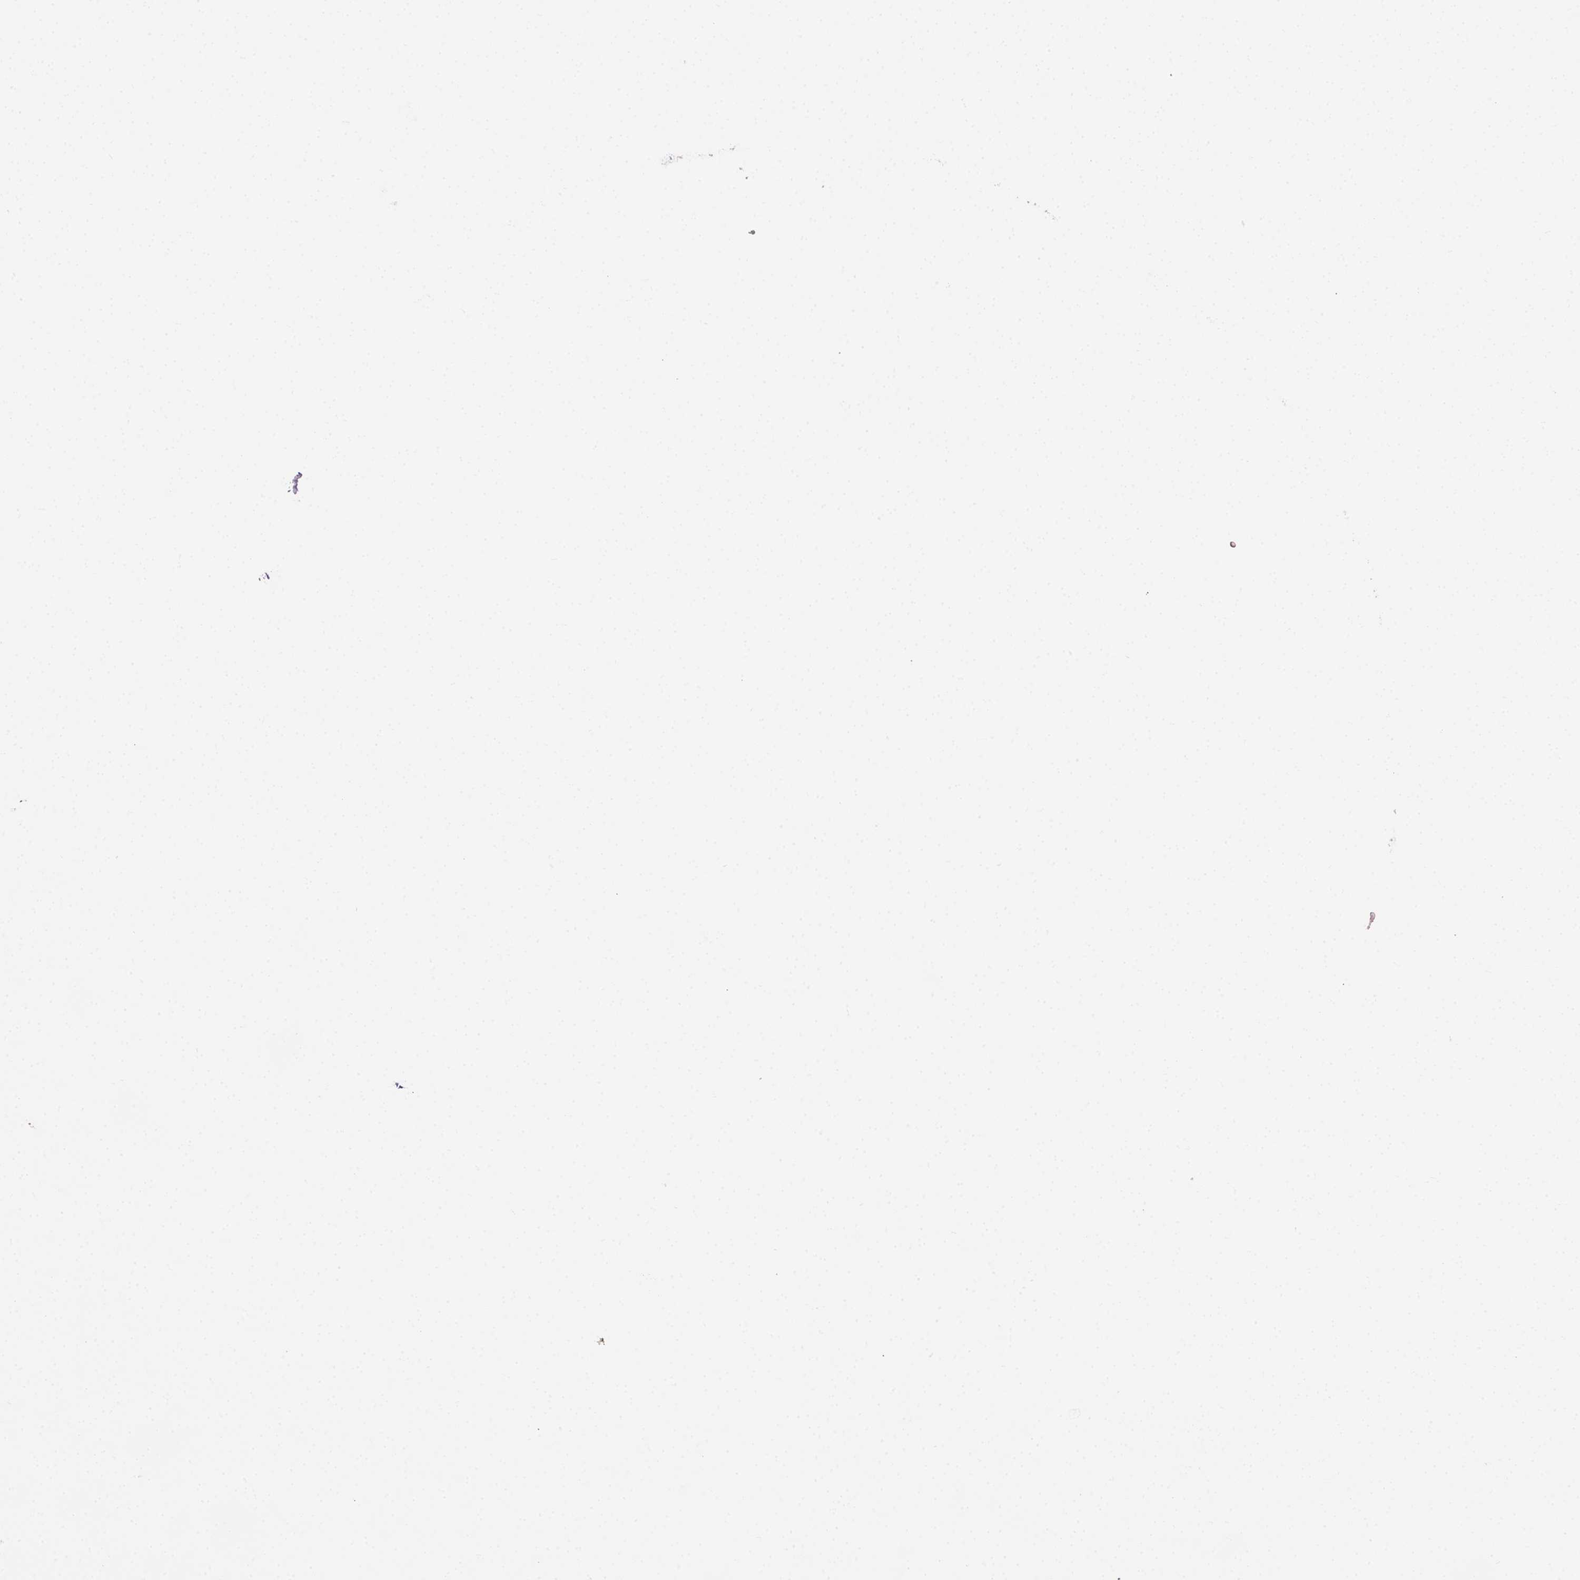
{"staining": {"intensity": "strong", "quantity": "<25%", "location": "cytoplasmic/membranous"}, "tissue": "skin", "cell_type": "Epidermal cells", "image_type": "normal", "snomed": [{"axis": "morphology", "description": "Normal tissue, NOS"}, {"axis": "topography", "description": "Anal"}], "caption": "Unremarkable skin was stained to show a protein in brown. There is medium levels of strong cytoplasmic/membranous staining in about <25% of epidermal cells.", "gene": "TUB", "patient": {"sex": "male", "age": 53}}